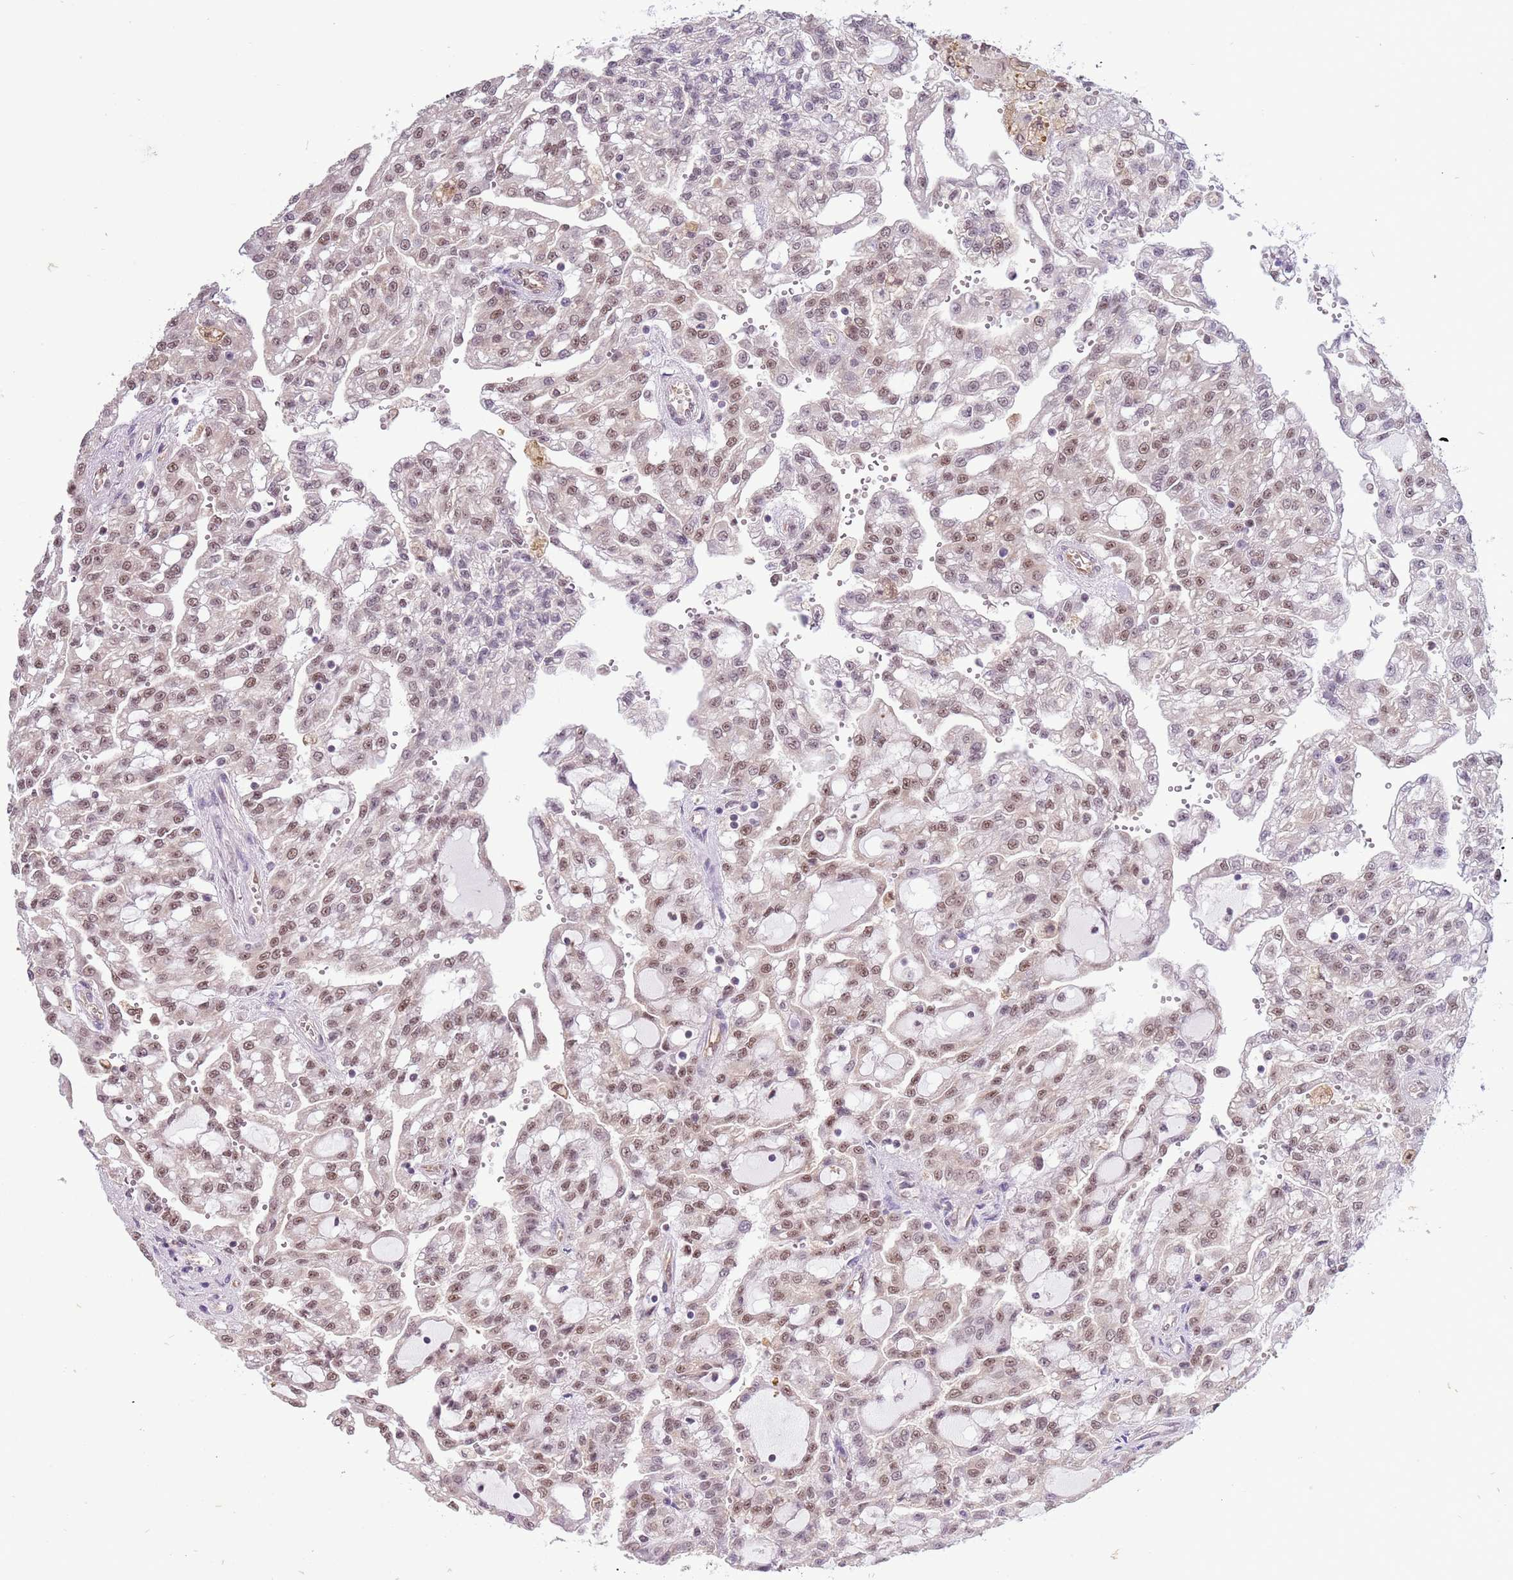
{"staining": {"intensity": "moderate", "quantity": ">75%", "location": "nuclear"}, "tissue": "renal cancer", "cell_type": "Tumor cells", "image_type": "cancer", "snomed": [{"axis": "morphology", "description": "Adenocarcinoma, NOS"}, {"axis": "topography", "description": "Kidney"}], "caption": "IHC staining of renal cancer (adenocarcinoma), which exhibits medium levels of moderate nuclear staining in about >75% of tumor cells indicating moderate nuclear protein expression. The staining was performed using DAB (brown) for protein detection and nuclei were counterstained in hematoxylin (blue).", "gene": "PRPF6", "patient": {"sex": "male", "age": 63}}